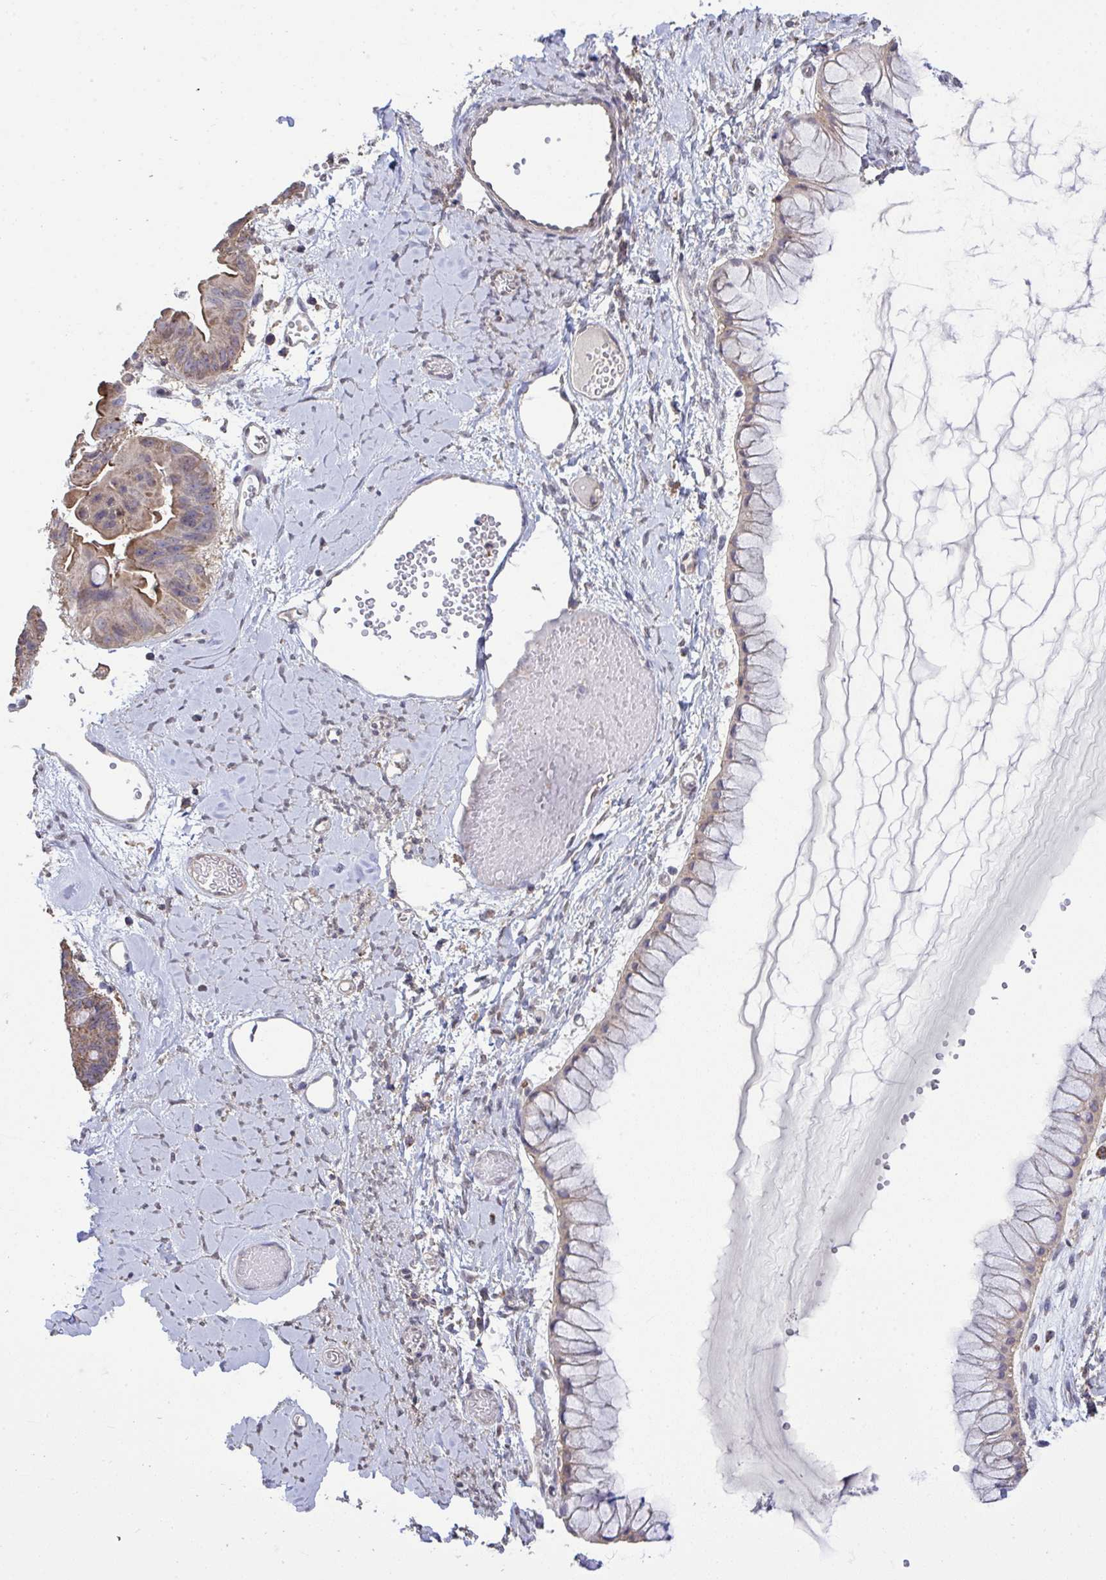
{"staining": {"intensity": "weak", "quantity": "25%-75%", "location": "cytoplasmic/membranous"}, "tissue": "ovarian cancer", "cell_type": "Tumor cells", "image_type": "cancer", "snomed": [{"axis": "morphology", "description": "Cystadenocarcinoma, mucinous, NOS"}, {"axis": "topography", "description": "Ovary"}], "caption": "The photomicrograph reveals staining of ovarian cancer, revealing weak cytoplasmic/membranous protein positivity (brown color) within tumor cells.", "gene": "PPM1H", "patient": {"sex": "female", "age": 61}}